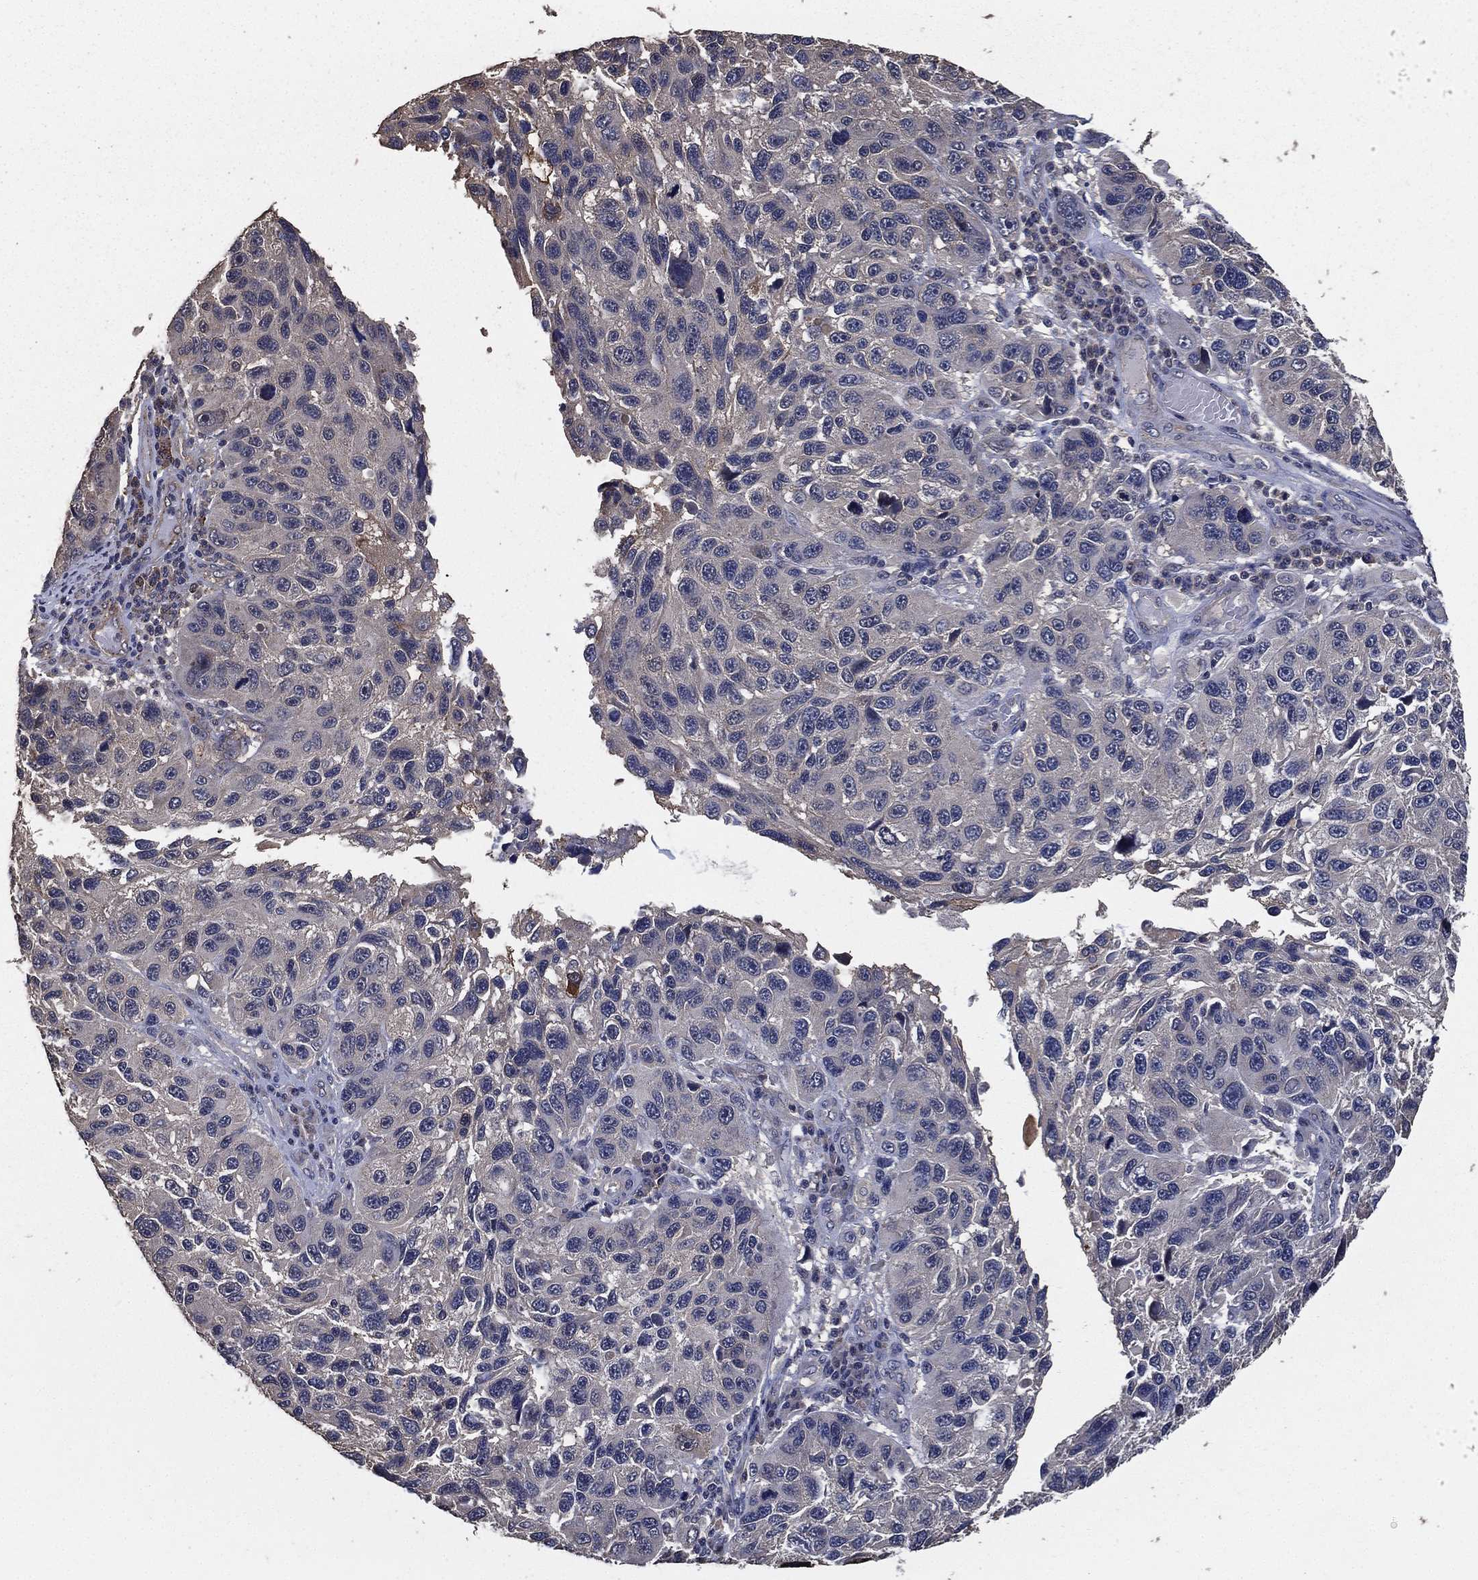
{"staining": {"intensity": "negative", "quantity": "none", "location": "none"}, "tissue": "melanoma", "cell_type": "Tumor cells", "image_type": "cancer", "snomed": [{"axis": "morphology", "description": "Malignant melanoma, NOS"}, {"axis": "topography", "description": "Skin"}], "caption": "Immunohistochemistry (IHC) of human melanoma exhibits no staining in tumor cells. (Brightfield microscopy of DAB IHC at high magnification).", "gene": "PCNT", "patient": {"sex": "male", "age": 53}}